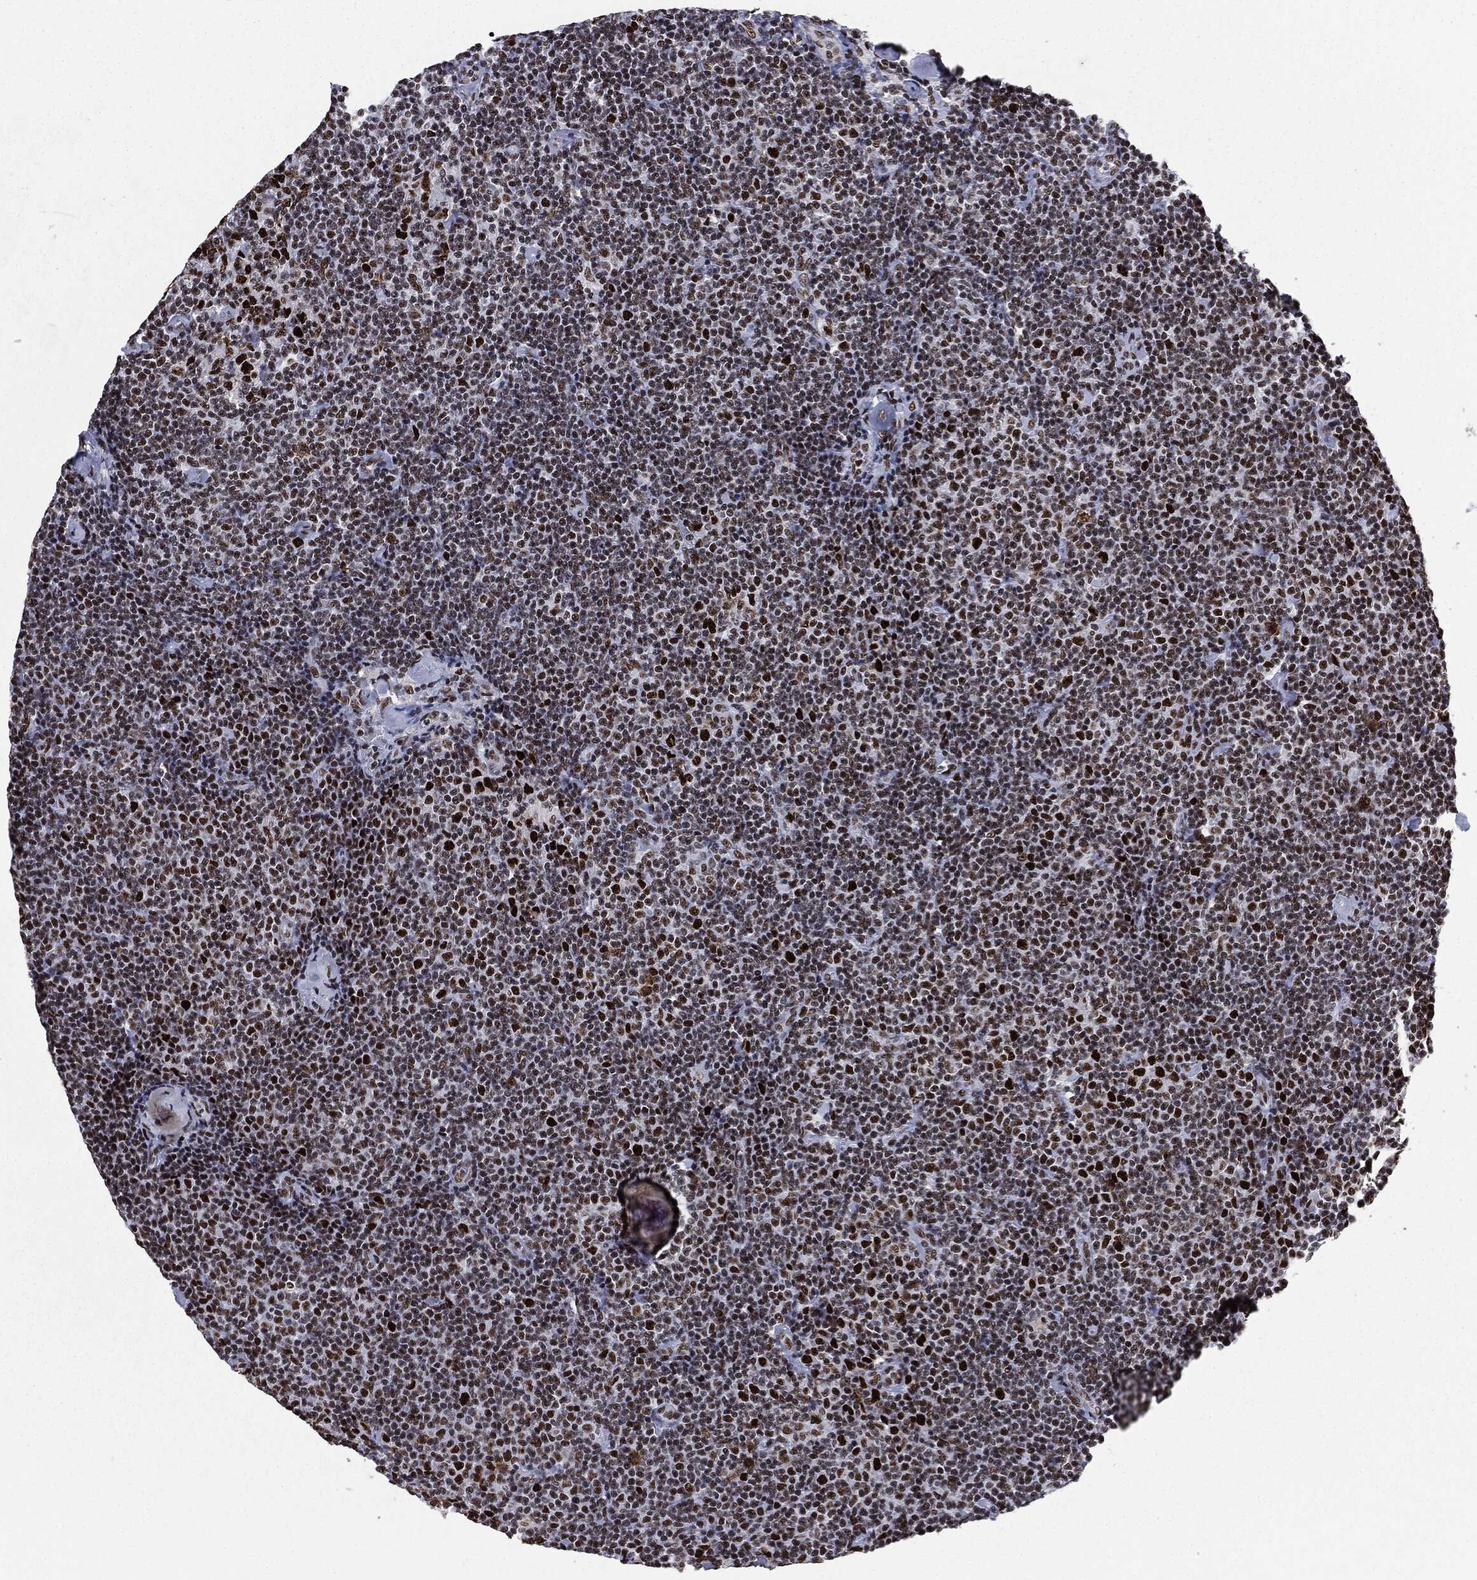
{"staining": {"intensity": "strong", "quantity": ">75%", "location": "nuclear"}, "tissue": "lymphoma", "cell_type": "Tumor cells", "image_type": "cancer", "snomed": [{"axis": "morphology", "description": "Malignant lymphoma, non-Hodgkin's type, Low grade"}, {"axis": "topography", "description": "Lymph node"}], "caption": "Lymphoma tissue exhibits strong nuclear positivity in approximately >75% of tumor cells, visualized by immunohistochemistry. (DAB IHC with brightfield microscopy, high magnification).", "gene": "MSH2", "patient": {"sex": "male", "age": 81}}